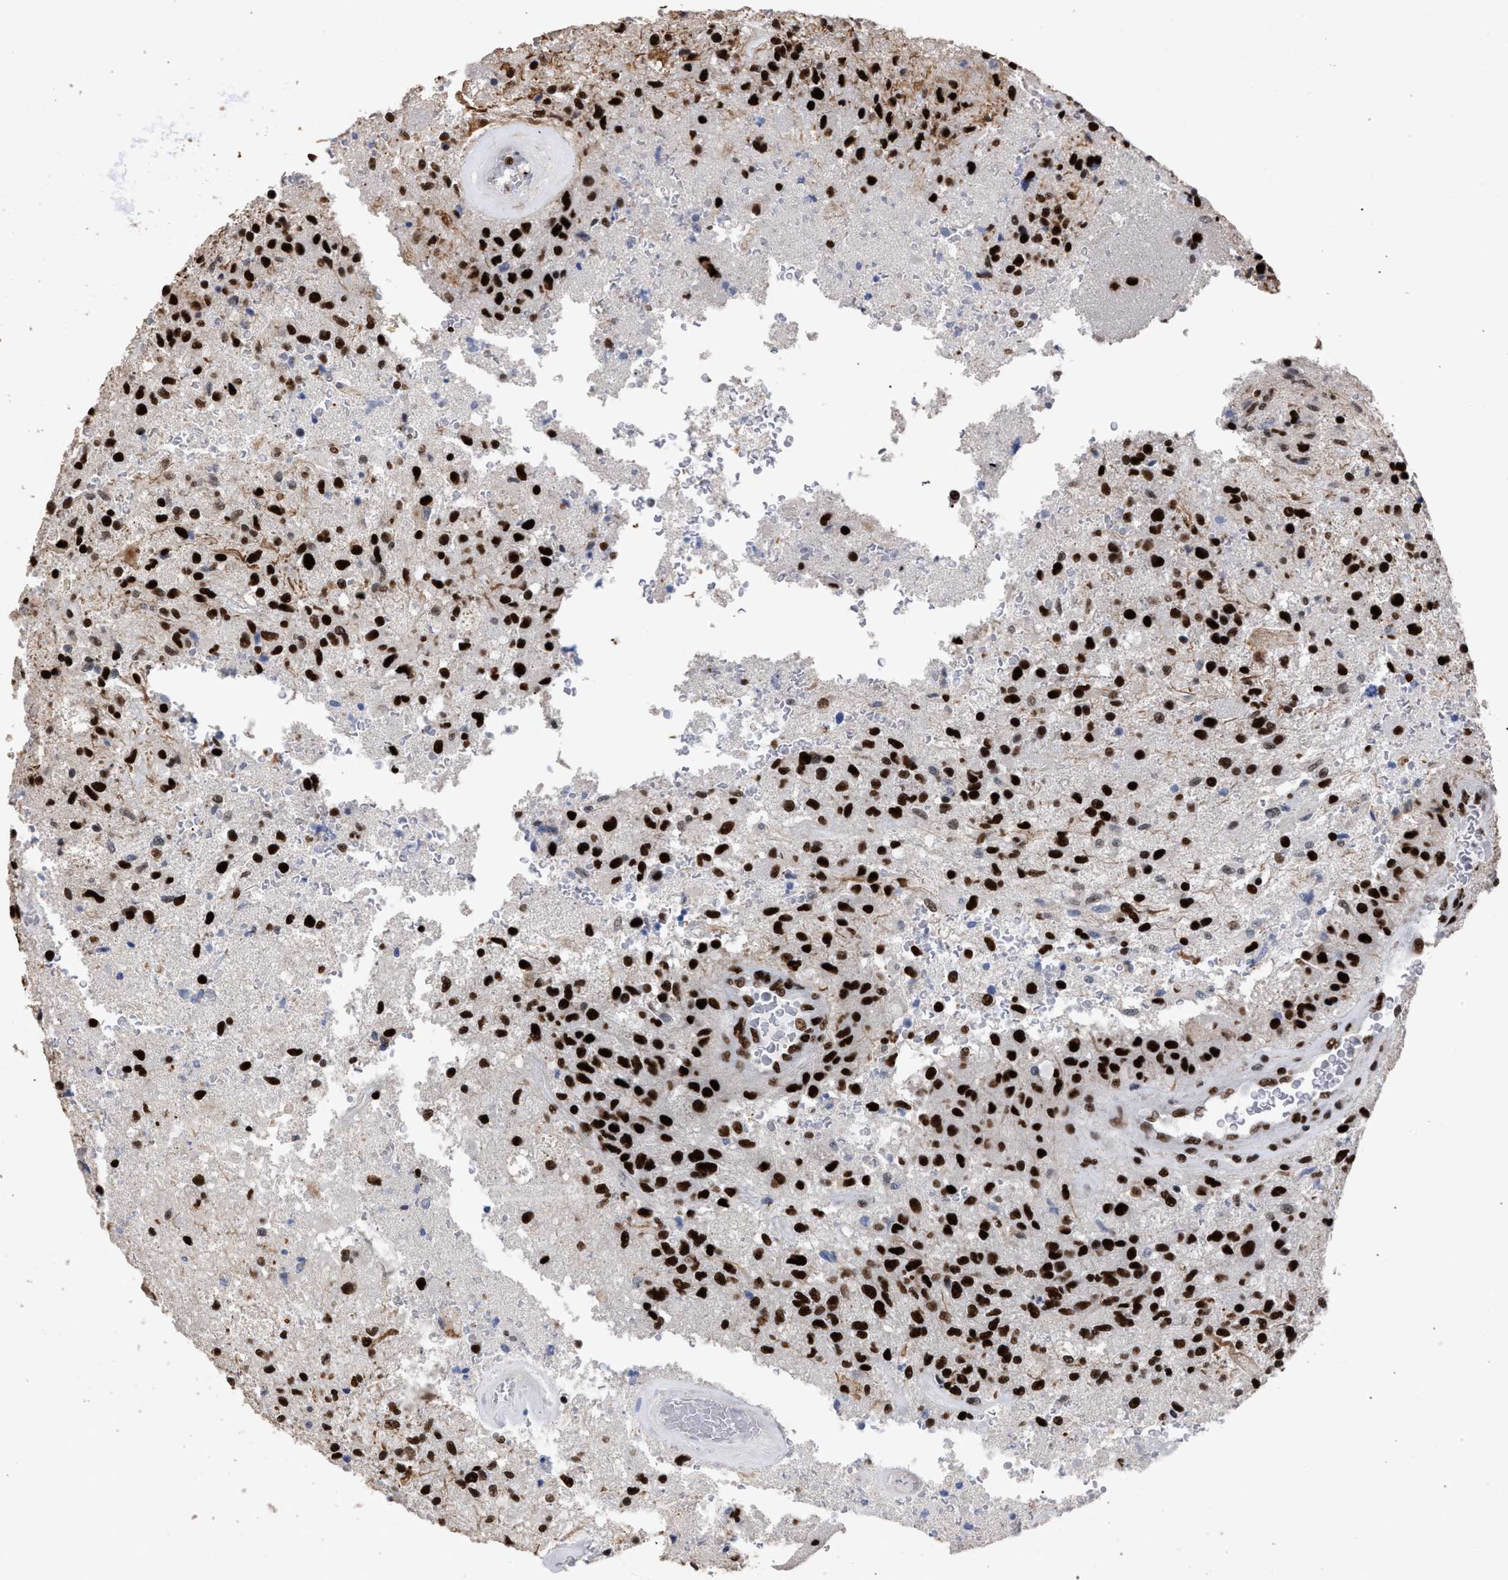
{"staining": {"intensity": "strong", "quantity": ">75%", "location": "nuclear"}, "tissue": "glioma", "cell_type": "Tumor cells", "image_type": "cancer", "snomed": [{"axis": "morphology", "description": "Normal tissue, NOS"}, {"axis": "morphology", "description": "Glioma, malignant, High grade"}, {"axis": "topography", "description": "Cerebral cortex"}], "caption": "Glioma stained with DAB IHC reveals high levels of strong nuclear expression in approximately >75% of tumor cells. Nuclei are stained in blue.", "gene": "TP53BP1", "patient": {"sex": "male", "age": 77}}